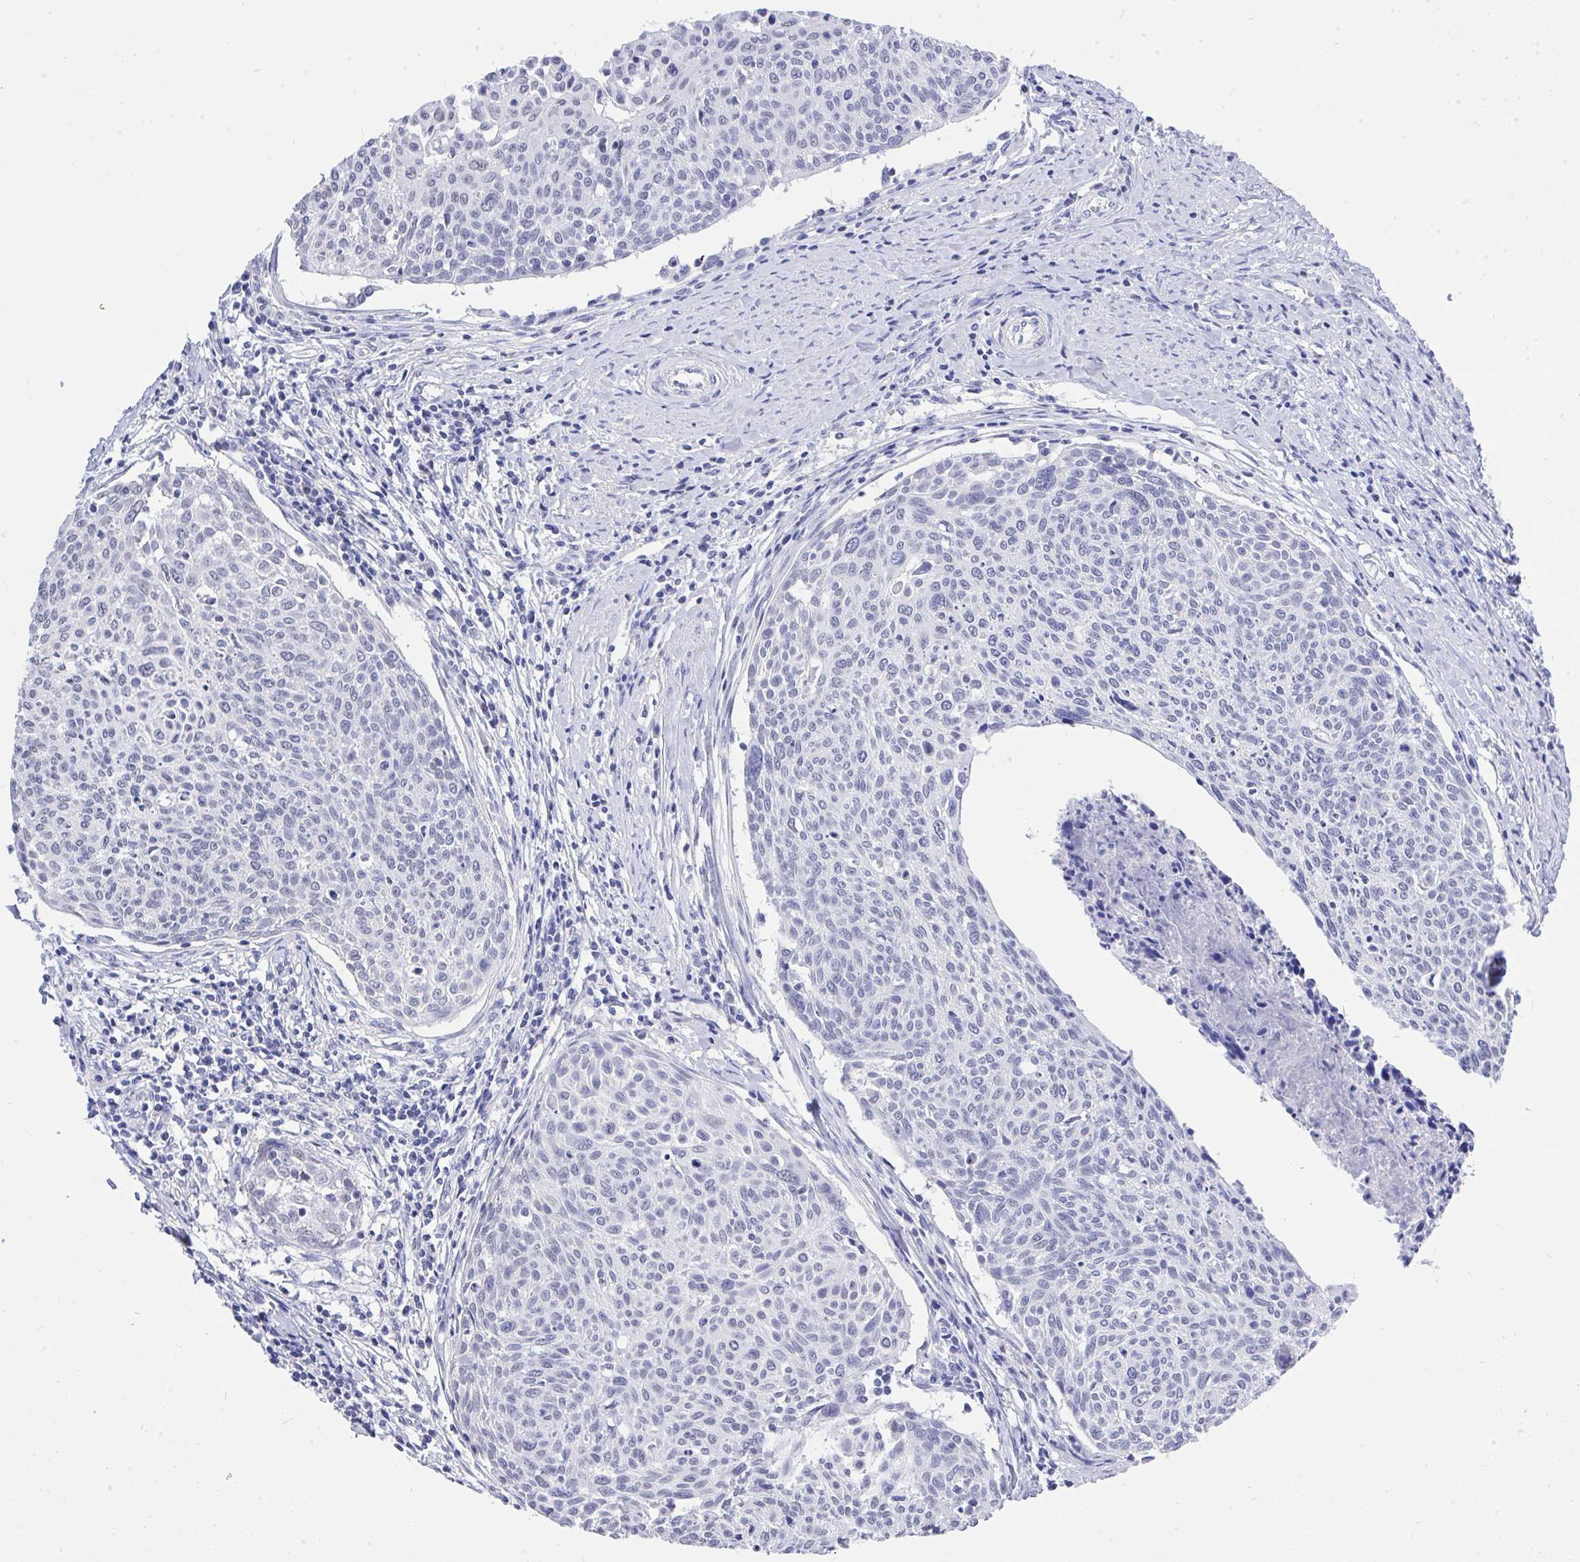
{"staining": {"intensity": "negative", "quantity": "none", "location": "none"}, "tissue": "cervical cancer", "cell_type": "Tumor cells", "image_type": "cancer", "snomed": [{"axis": "morphology", "description": "Squamous cell carcinoma, NOS"}, {"axis": "topography", "description": "Cervix"}], "caption": "The micrograph shows no staining of tumor cells in cervical cancer (squamous cell carcinoma).", "gene": "MS4A12", "patient": {"sex": "female", "age": 49}}